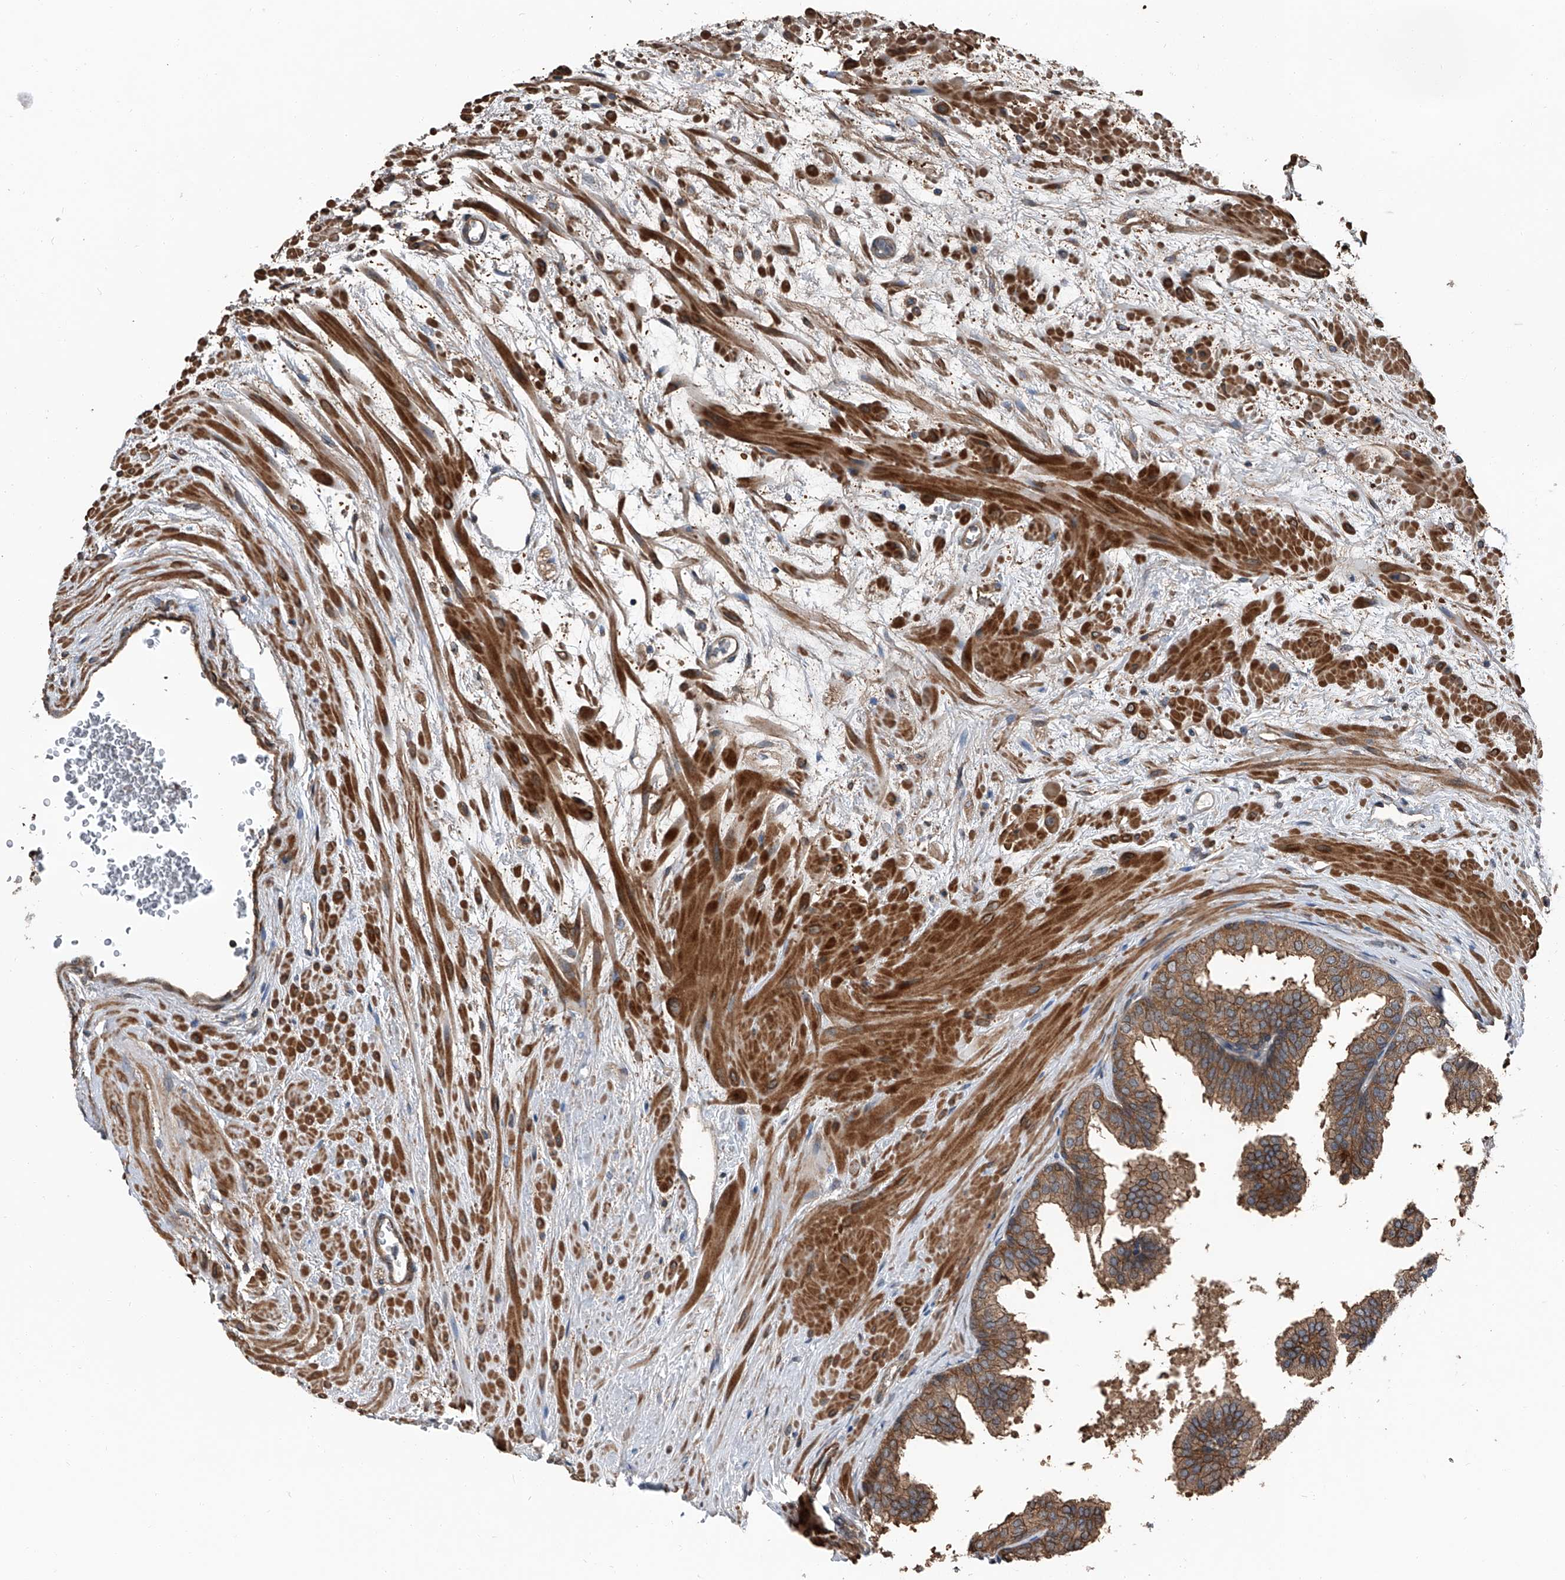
{"staining": {"intensity": "moderate", "quantity": ">75%", "location": "cytoplasmic/membranous"}, "tissue": "prostate", "cell_type": "Glandular cells", "image_type": "normal", "snomed": [{"axis": "morphology", "description": "Normal tissue, NOS"}, {"axis": "topography", "description": "Prostate"}], "caption": "Moderate cytoplasmic/membranous positivity is appreciated in about >75% of glandular cells in normal prostate.", "gene": "KCNJ2", "patient": {"sex": "male", "age": 48}}